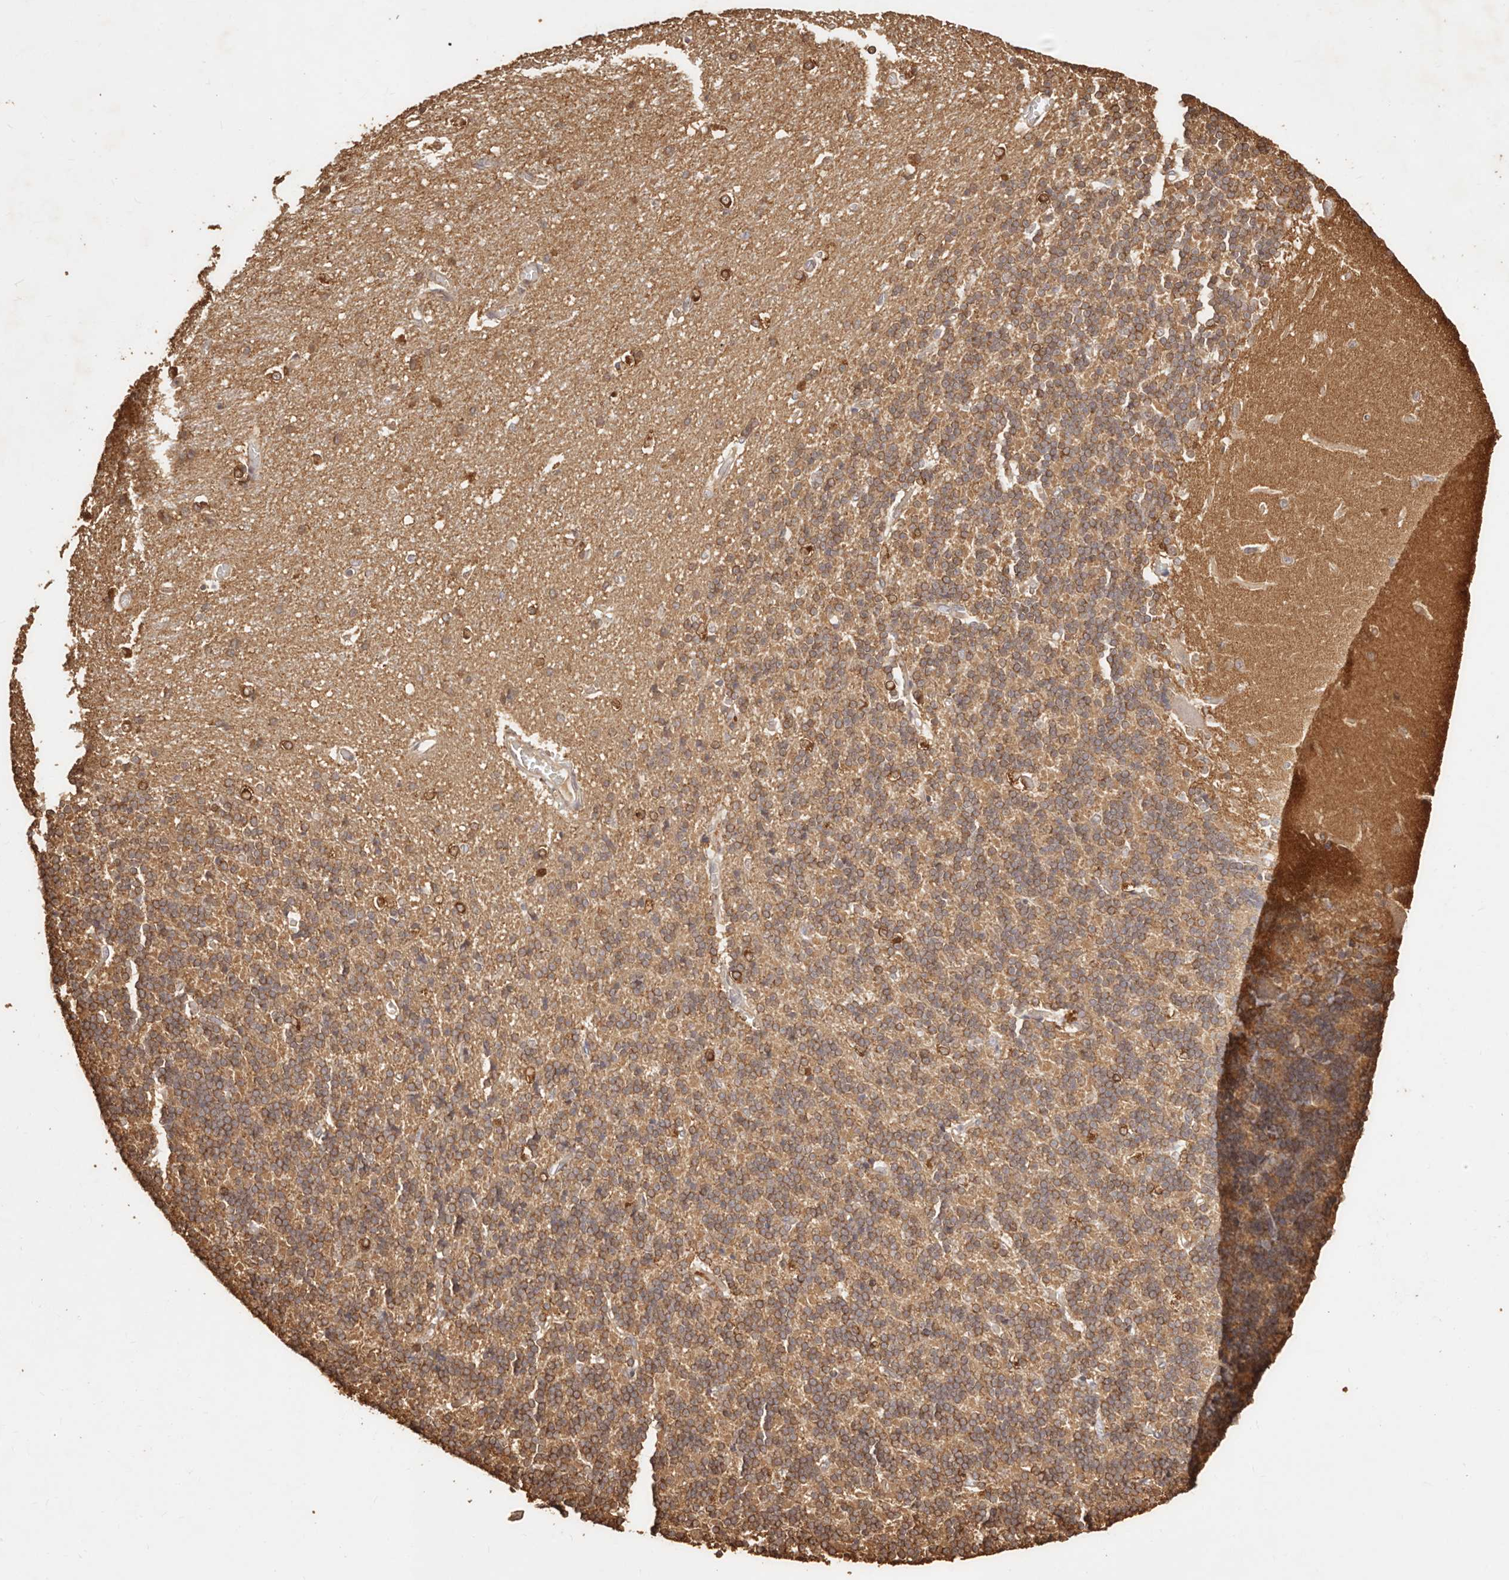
{"staining": {"intensity": "moderate", "quantity": ">75%", "location": "cytoplasmic/membranous,nuclear"}, "tissue": "cerebellum", "cell_type": "Cells in granular layer", "image_type": "normal", "snomed": [{"axis": "morphology", "description": "Normal tissue, NOS"}, {"axis": "topography", "description": "Cerebellum"}], "caption": "Brown immunohistochemical staining in normal human cerebellum exhibits moderate cytoplasmic/membranous,nuclear staining in about >75% of cells in granular layer.", "gene": "CCL14", "patient": {"sex": "male", "age": 37}}